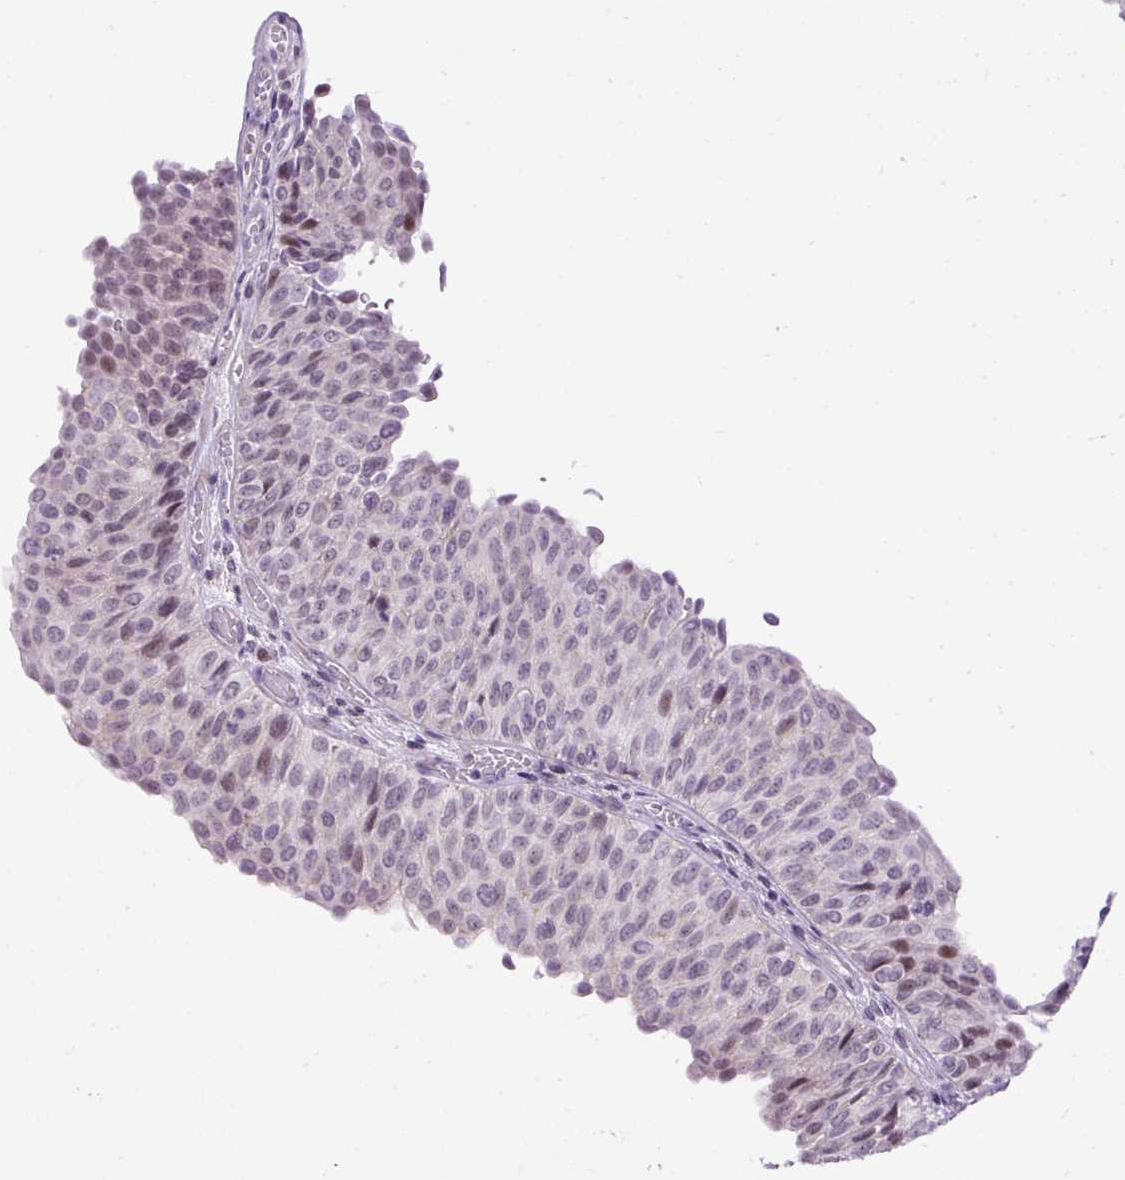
{"staining": {"intensity": "moderate", "quantity": "<25%", "location": "nuclear"}, "tissue": "urothelial cancer", "cell_type": "Tumor cells", "image_type": "cancer", "snomed": [{"axis": "morphology", "description": "Urothelial carcinoma, Low grade"}, {"axis": "topography", "description": "Urinary bladder"}], "caption": "Brown immunohistochemical staining in urothelial cancer reveals moderate nuclear expression in approximately <25% of tumor cells.", "gene": "ARHGEF18", "patient": {"sex": "male", "age": 78}}